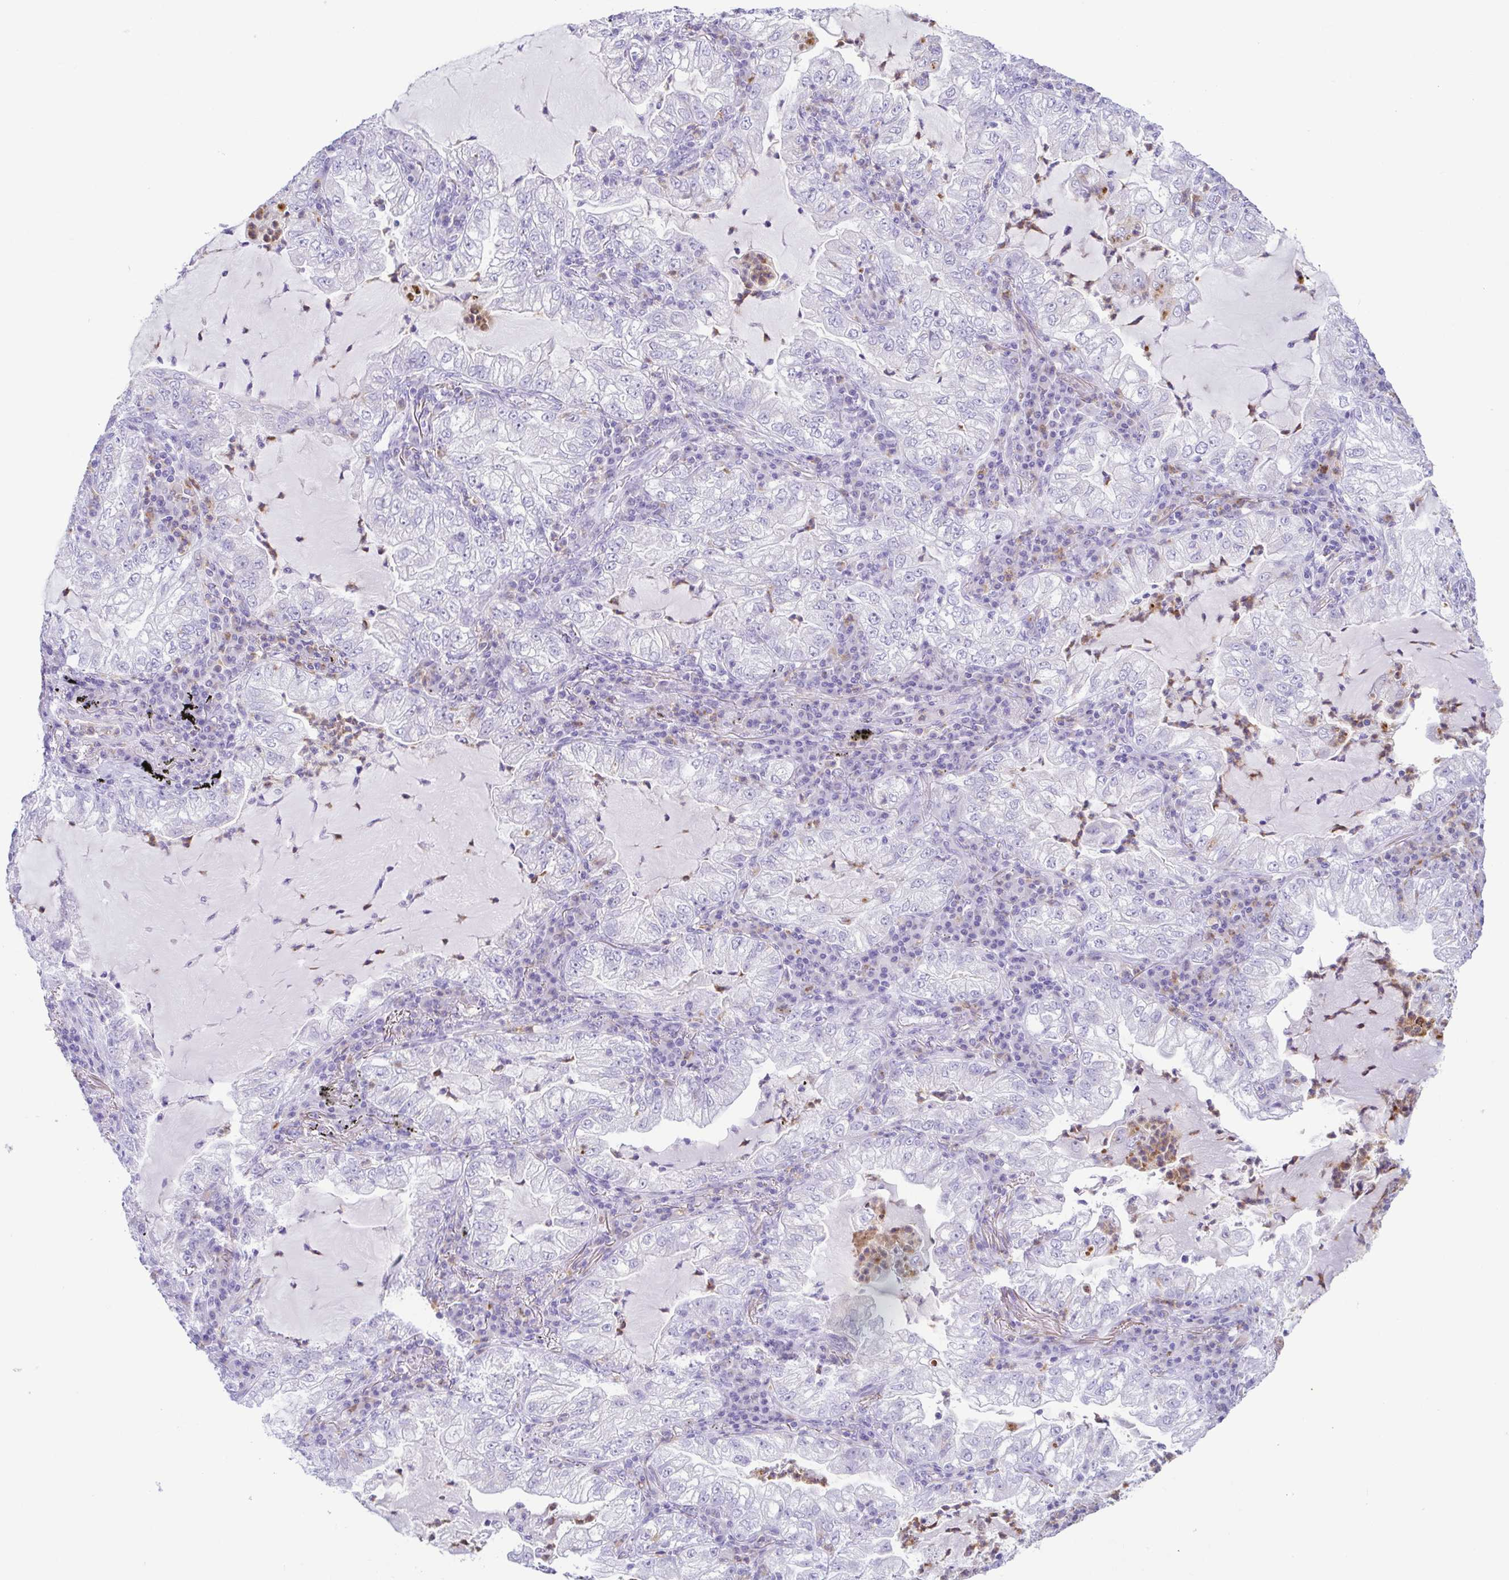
{"staining": {"intensity": "negative", "quantity": "none", "location": "none"}, "tissue": "lung cancer", "cell_type": "Tumor cells", "image_type": "cancer", "snomed": [{"axis": "morphology", "description": "Adenocarcinoma, NOS"}, {"axis": "topography", "description": "Lung"}], "caption": "An immunohistochemistry photomicrograph of lung adenocarcinoma is shown. There is no staining in tumor cells of lung adenocarcinoma. The staining is performed using DAB brown chromogen with nuclei counter-stained in using hematoxylin.", "gene": "AZU1", "patient": {"sex": "female", "age": 73}}